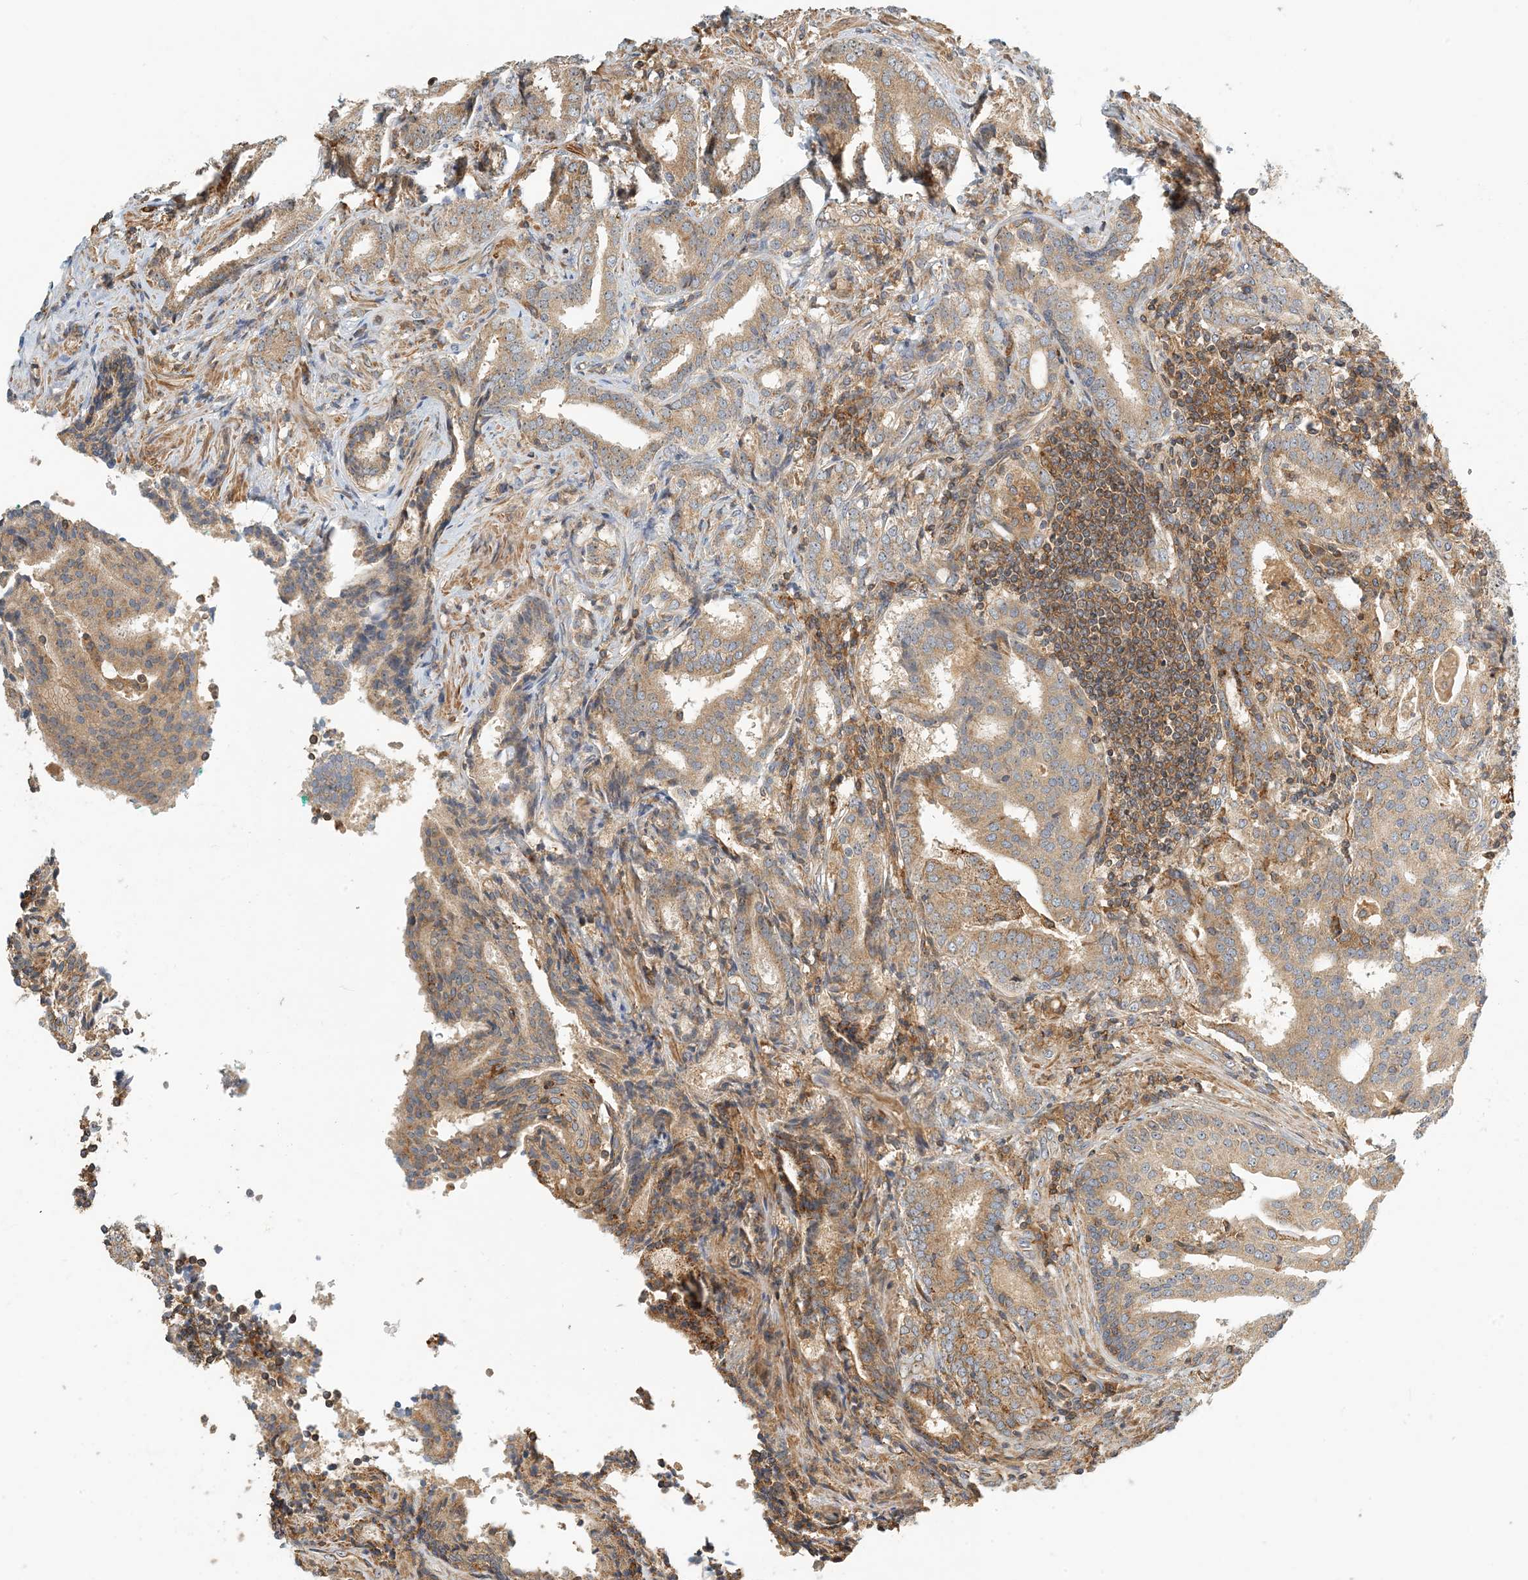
{"staining": {"intensity": "weak", "quantity": ">75%", "location": "cytoplasmic/membranous"}, "tissue": "prostate cancer", "cell_type": "Tumor cells", "image_type": "cancer", "snomed": [{"axis": "morphology", "description": "Adenocarcinoma, High grade"}, {"axis": "topography", "description": "Prostate"}], "caption": "Weak cytoplasmic/membranous protein positivity is identified in about >75% of tumor cells in prostate cancer (high-grade adenocarcinoma).", "gene": "COLEC11", "patient": {"sex": "male", "age": 63}}